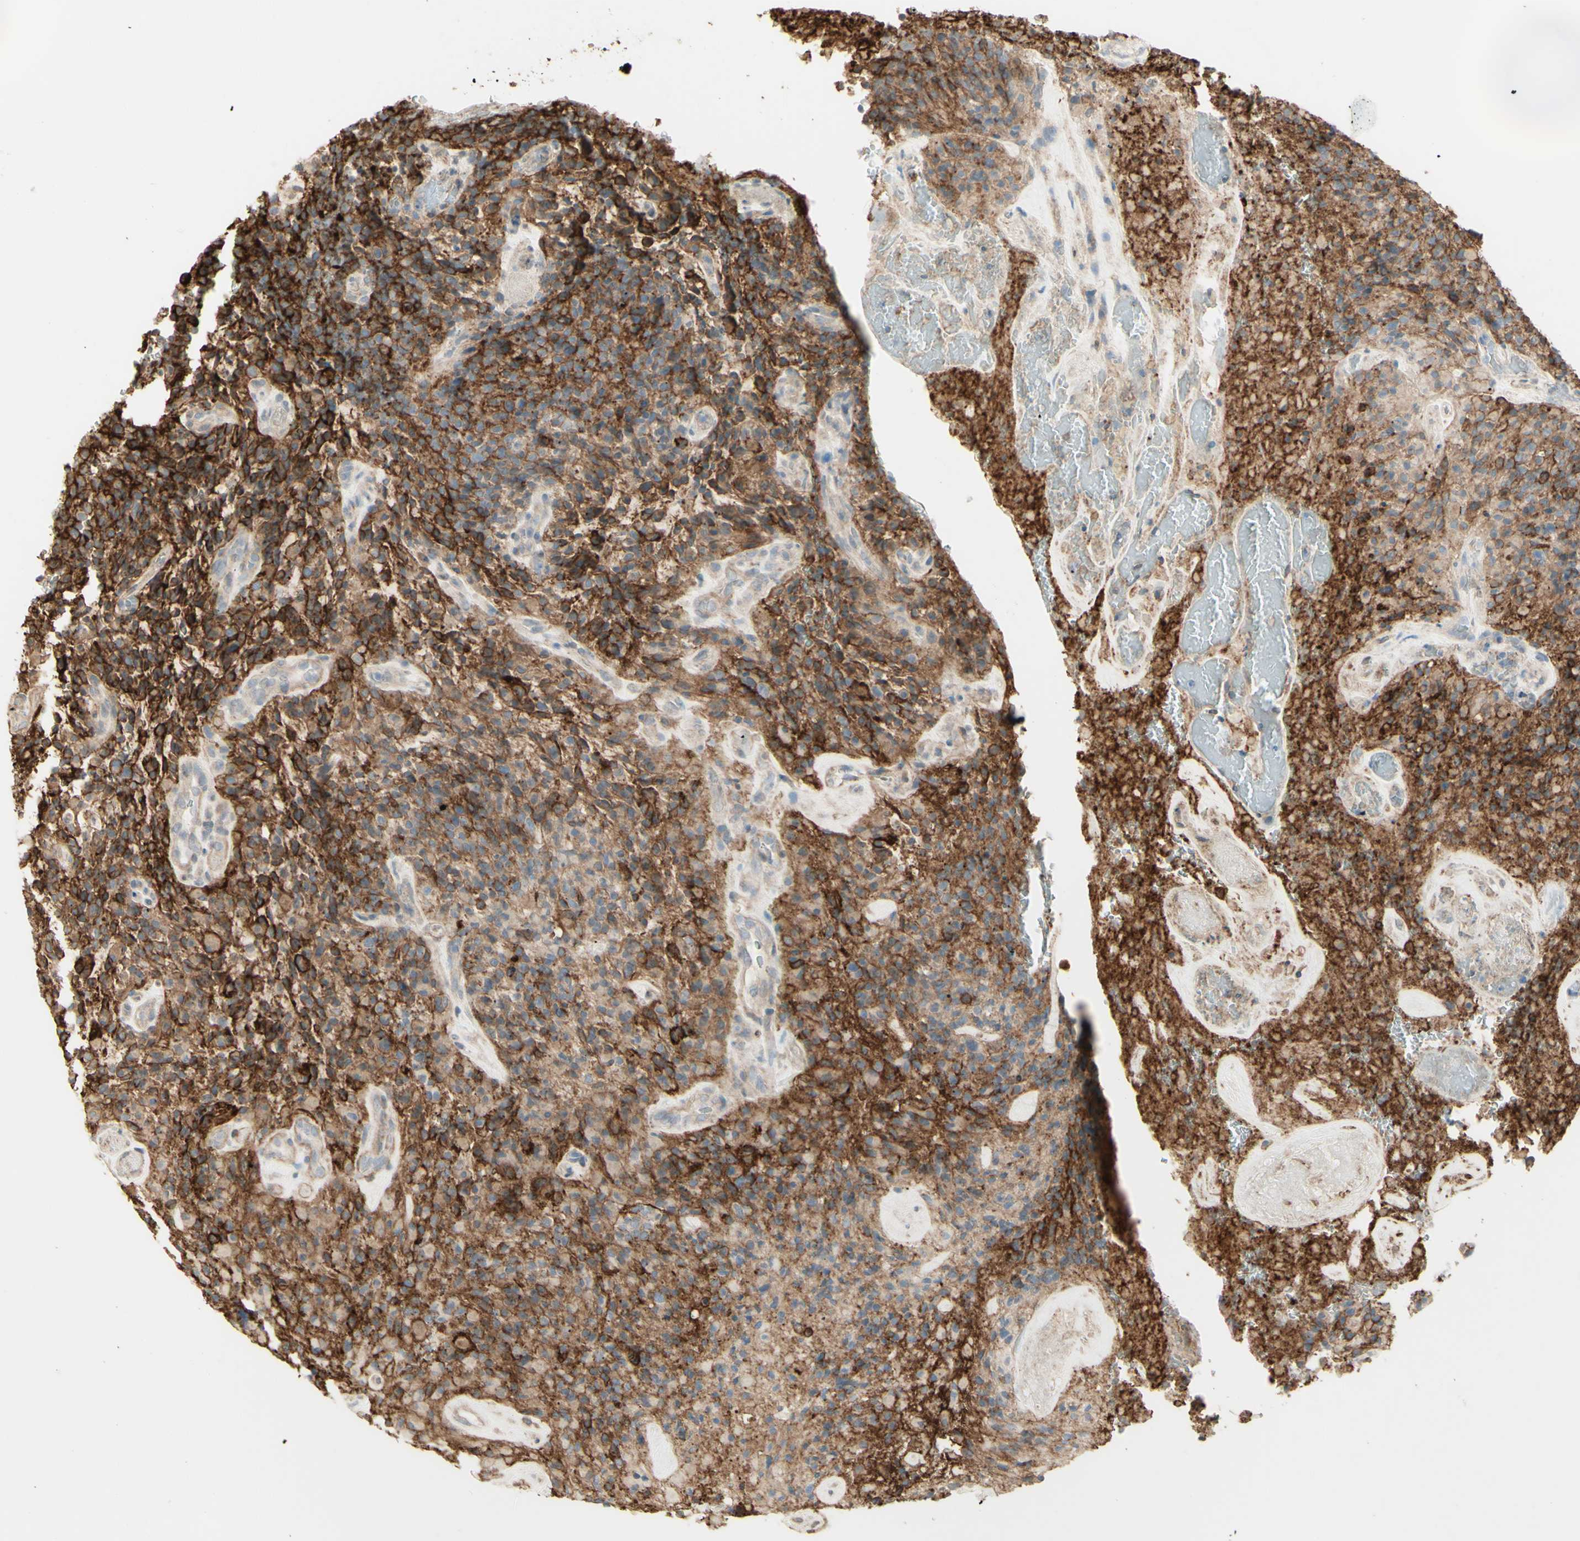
{"staining": {"intensity": "strong", "quantity": "<25%", "location": "cytoplasmic/membranous"}, "tissue": "glioma", "cell_type": "Tumor cells", "image_type": "cancer", "snomed": [{"axis": "morphology", "description": "Glioma, malignant, High grade"}, {"axis": "topography", "description": "Brain"}], "caption": "Tumor cells reveal strong cytoplasmic/membranous expression in about <25% of cells in high-grade glioma (malignant). The staining was performed using DAB (3,3'-diaminobenzidine) to visualize the protein expression in brown, while the nuclei were stained in blue with hematoxylin (Magnification: 20x).", "gene": "RNF149", "patient": {"sex": "male", "age": 71}}